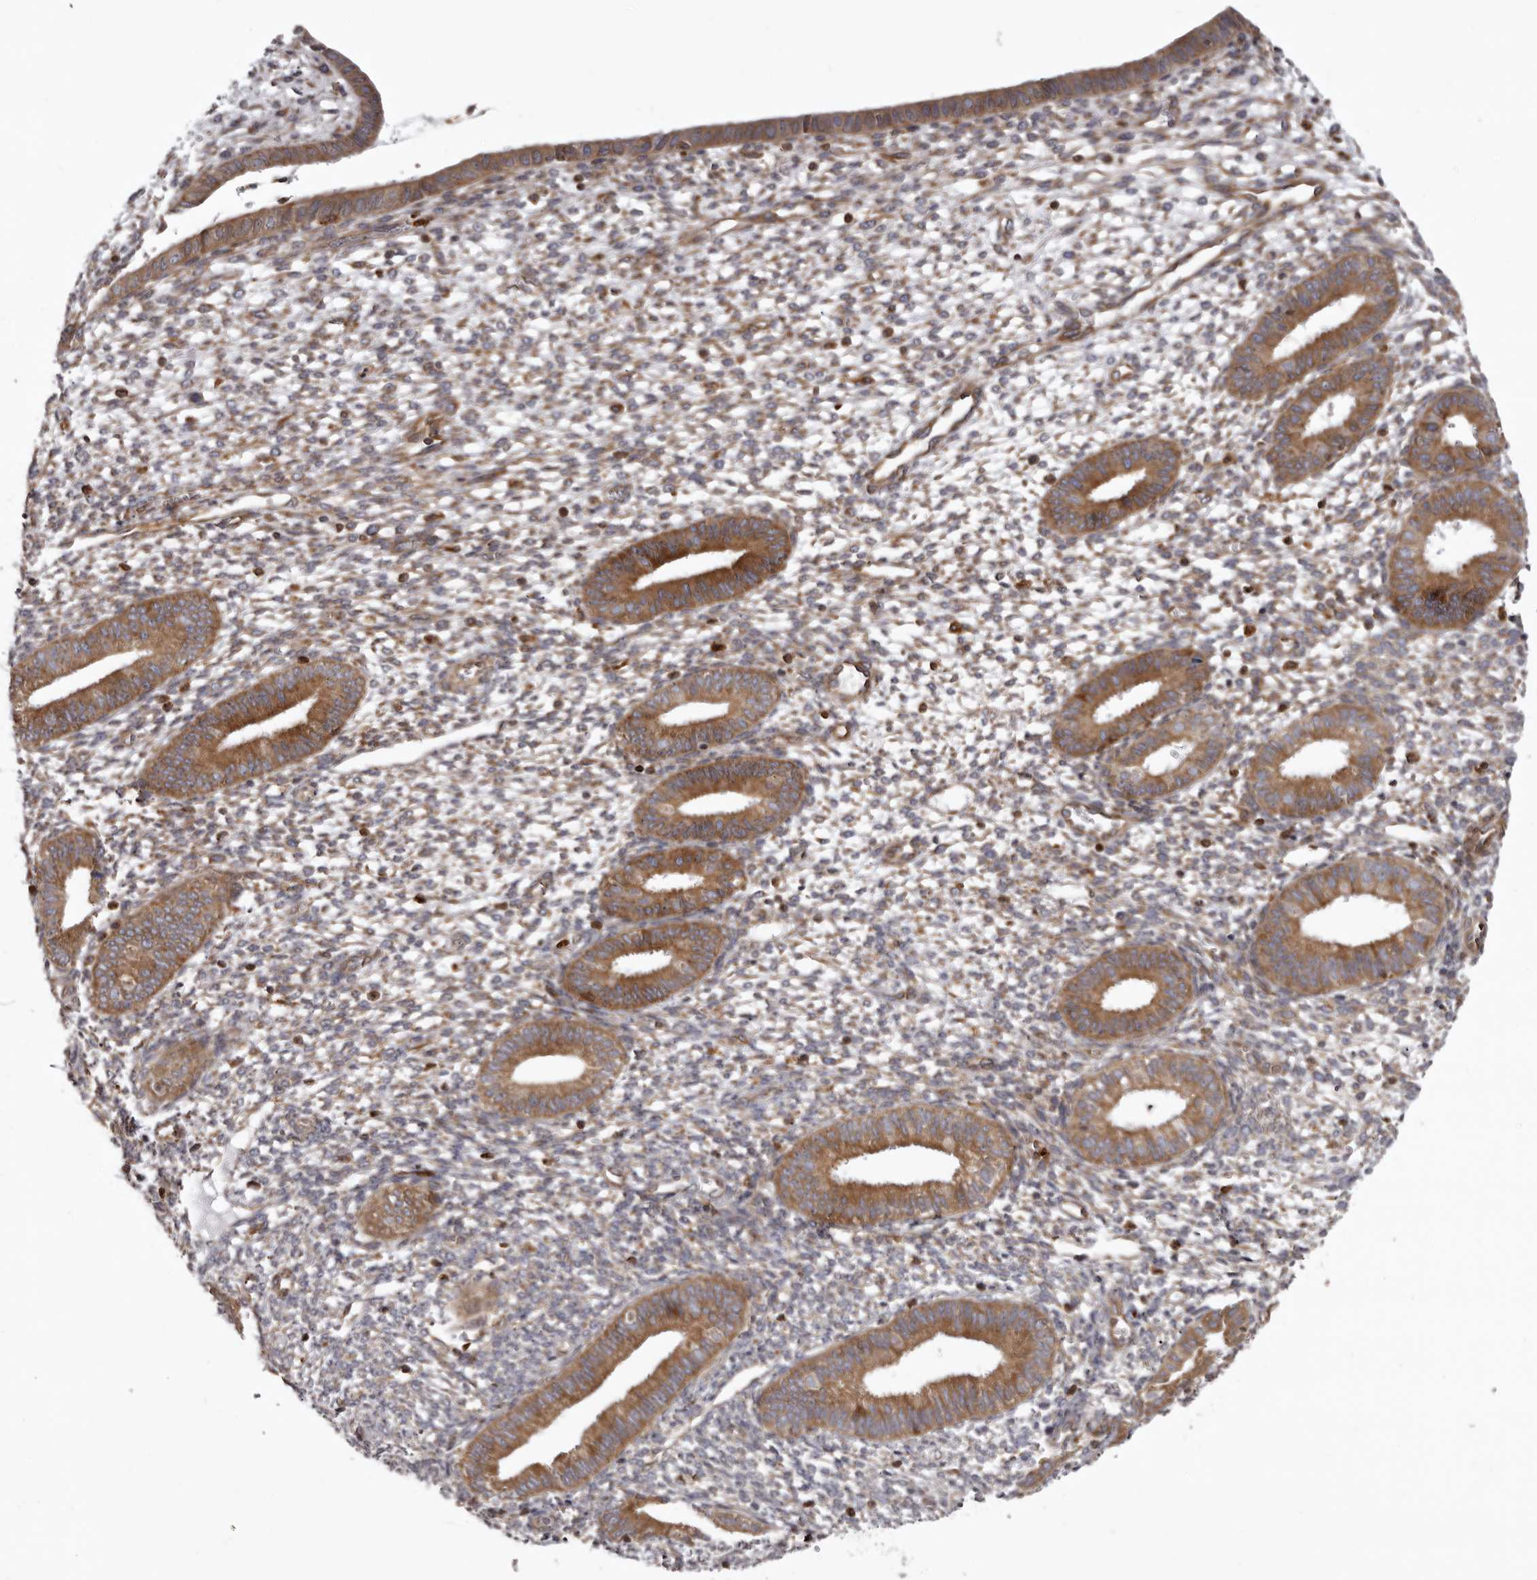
{"staining": {"intensity": "moderate", "quantity": "25%-75%", "location": "cytoplasmic/membranous"}, "tissue": "endometrium", "cell_type": "Cells in endometrial stroma", "image_type": "normal", "snomed": [{"axis": "morphology", "description": "Normal tissue, NOS"}, {"axis": "topography", "description": "Endometrium"}], "caption": "Immunohistochemical staining of unremarkable human endometrium displays moderate cytoplasmic/membranous protein positivity in about 25%-75% of cells in endometrial stroma.", "gene": "C4orf3", "patient": {"sex": "female", "age": 46}}